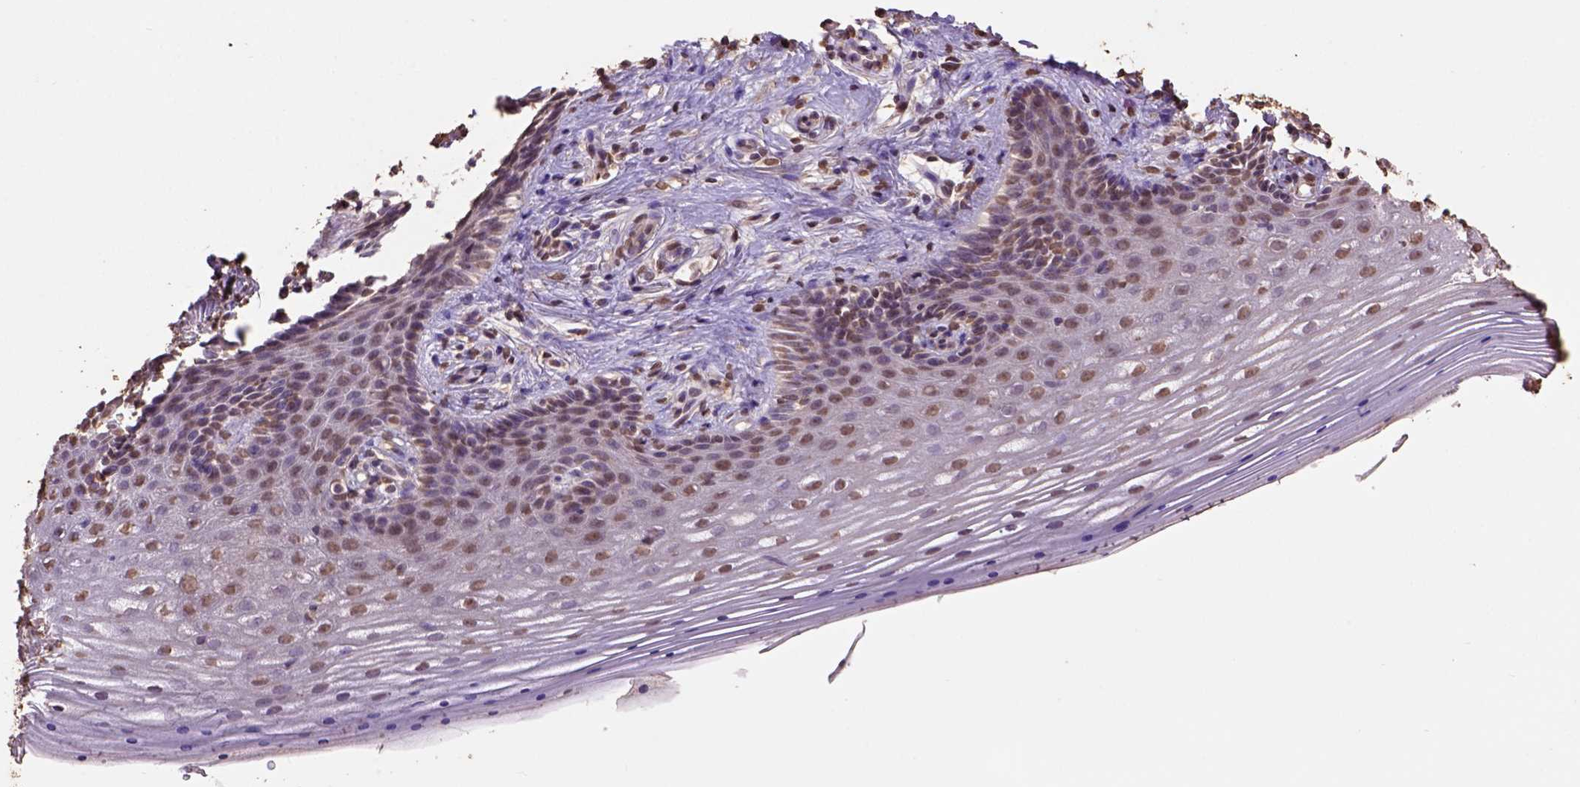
{"staining": {"intensity": "moderate", "quantity": ">75%", "location": "nuclear"}, "tissue": "vagina", "cell_type": "Squamous epithelial cells", "image_type": "normal", "snomed": [{"axis": "morphology", "description": "Normal tissue, NOS"}, {"axis": "topography", "description": "Vagina"}], "caption": "A brown stain highlights moderate nuclear expression of a protein in squamous epithelial cells of unremarkable human vagina.", "gene": "CSTF2T", "patient": {"sex": "female", "age": 42}}